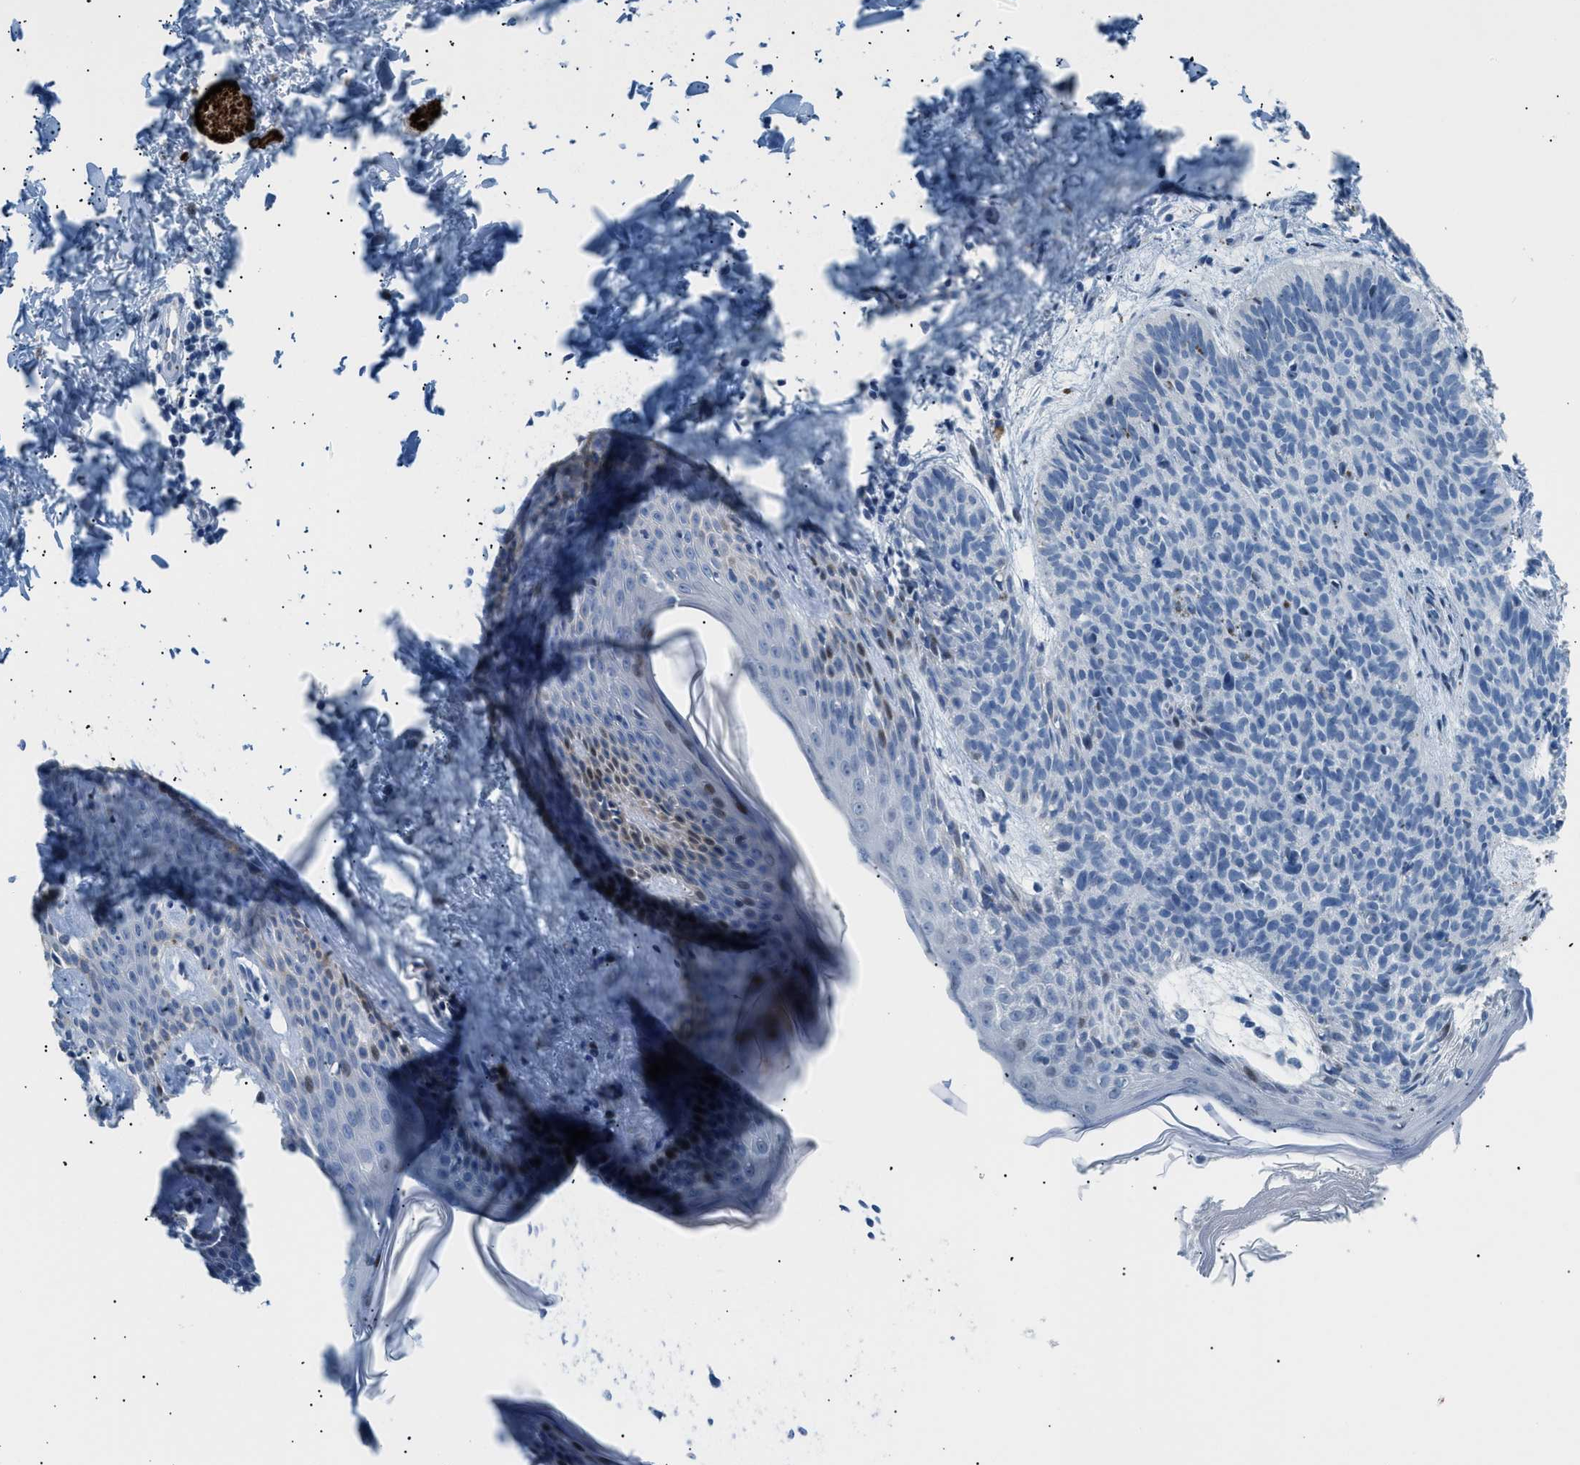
{"staining": {"intensity": "negative", "quantity": "none", "location": "none"}, "tissue": "skin cancer", "cell_type": "Tumor cells", "image_type": "cancer", "snomed": [{"axis": "morphology", "description": "Basal cell carcinoma"}, {"axis": "topography", "description": "Skin"}], "caption": "Tumor cells show no significant expression in skin basal cell carcinoma.", "gene": "ICA1", "patient": {"sex": "male", "age": 60}}